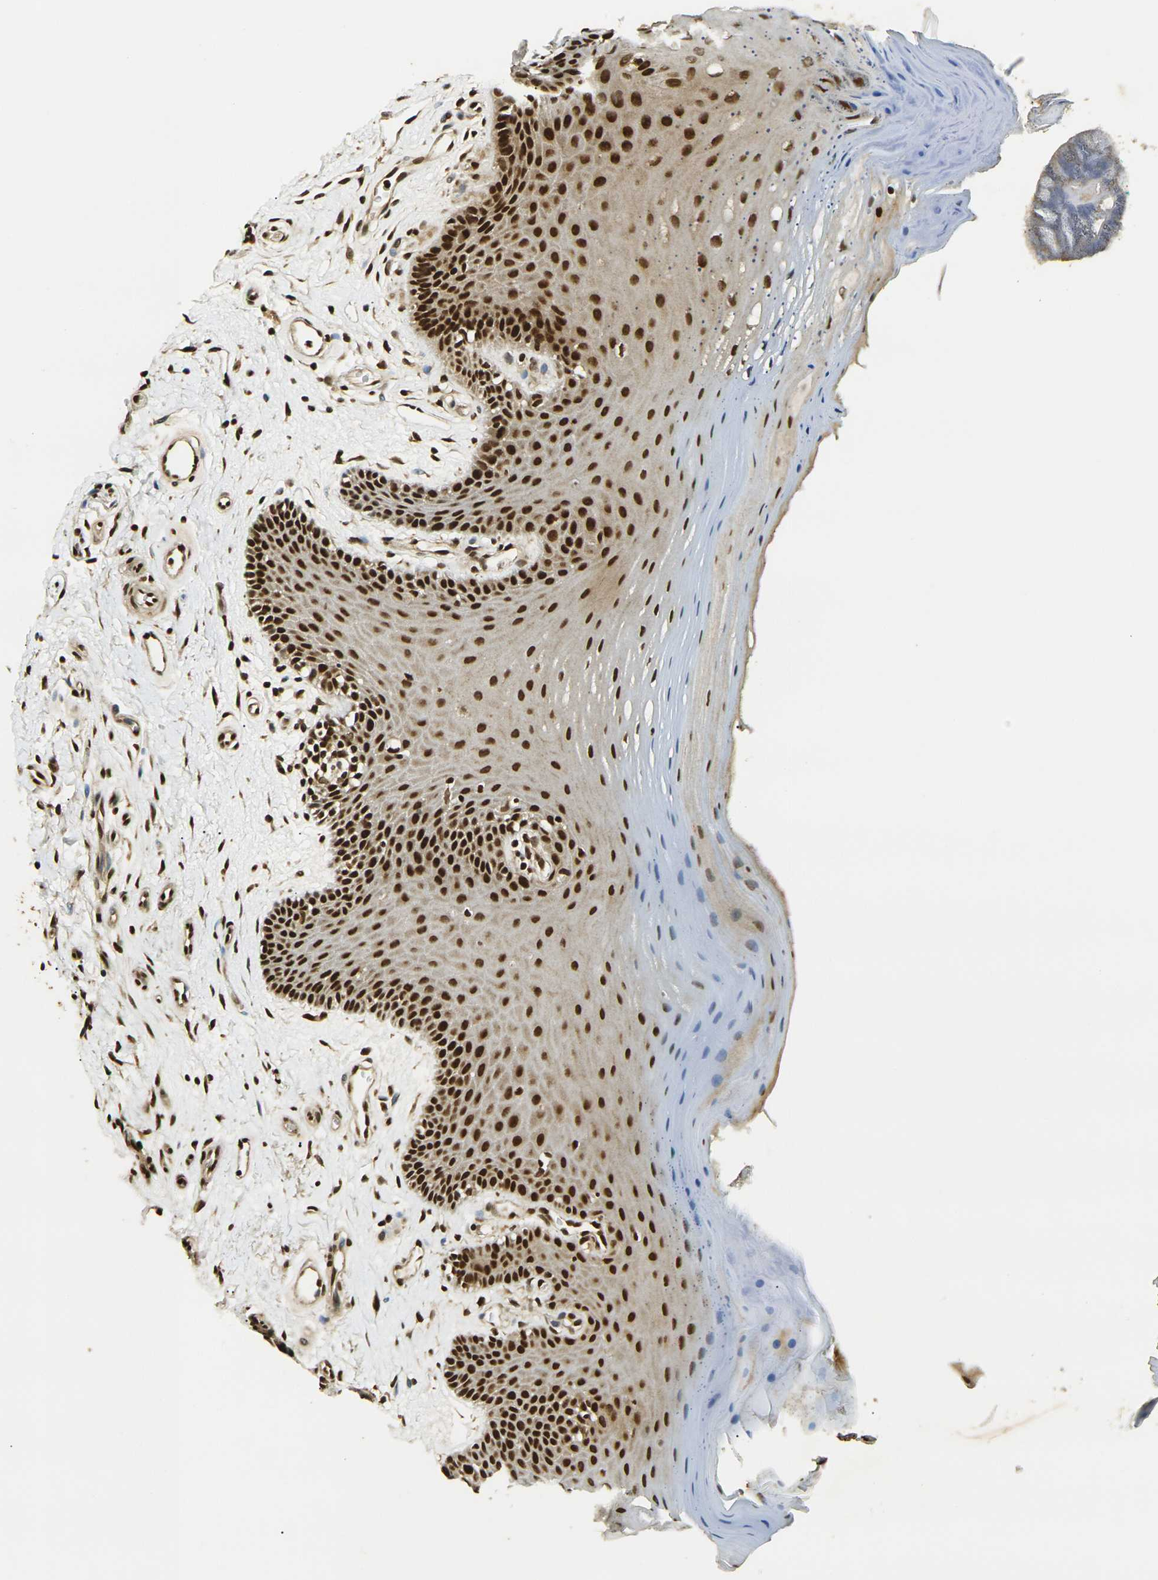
{"staining": {"intensity": "strong", "quantity": ">75%", "location": "cytoplasmic/membranous,nuclear"}, "tissue": "oral mucosa", "cell_type": "Squamous epithelial cells", "image_type": "normal", "snomed": [{"axis": "morphology", "description": "Normal tissue, NOS"}, {"axis": "topography", "description": "Skeletal muscle"}, {"axis": "topography", "description": "Oral tissue"}], "caption": "Immunohistochemistry (DAB) staining of unremarkable human oral mucosa reveals strong cytoplasmic/membranous,nuclear protein expression in about >75% of squamous epithelial cells.", "gene": "ACTL6A", "patient": {"sex": "male", "age": 58}}